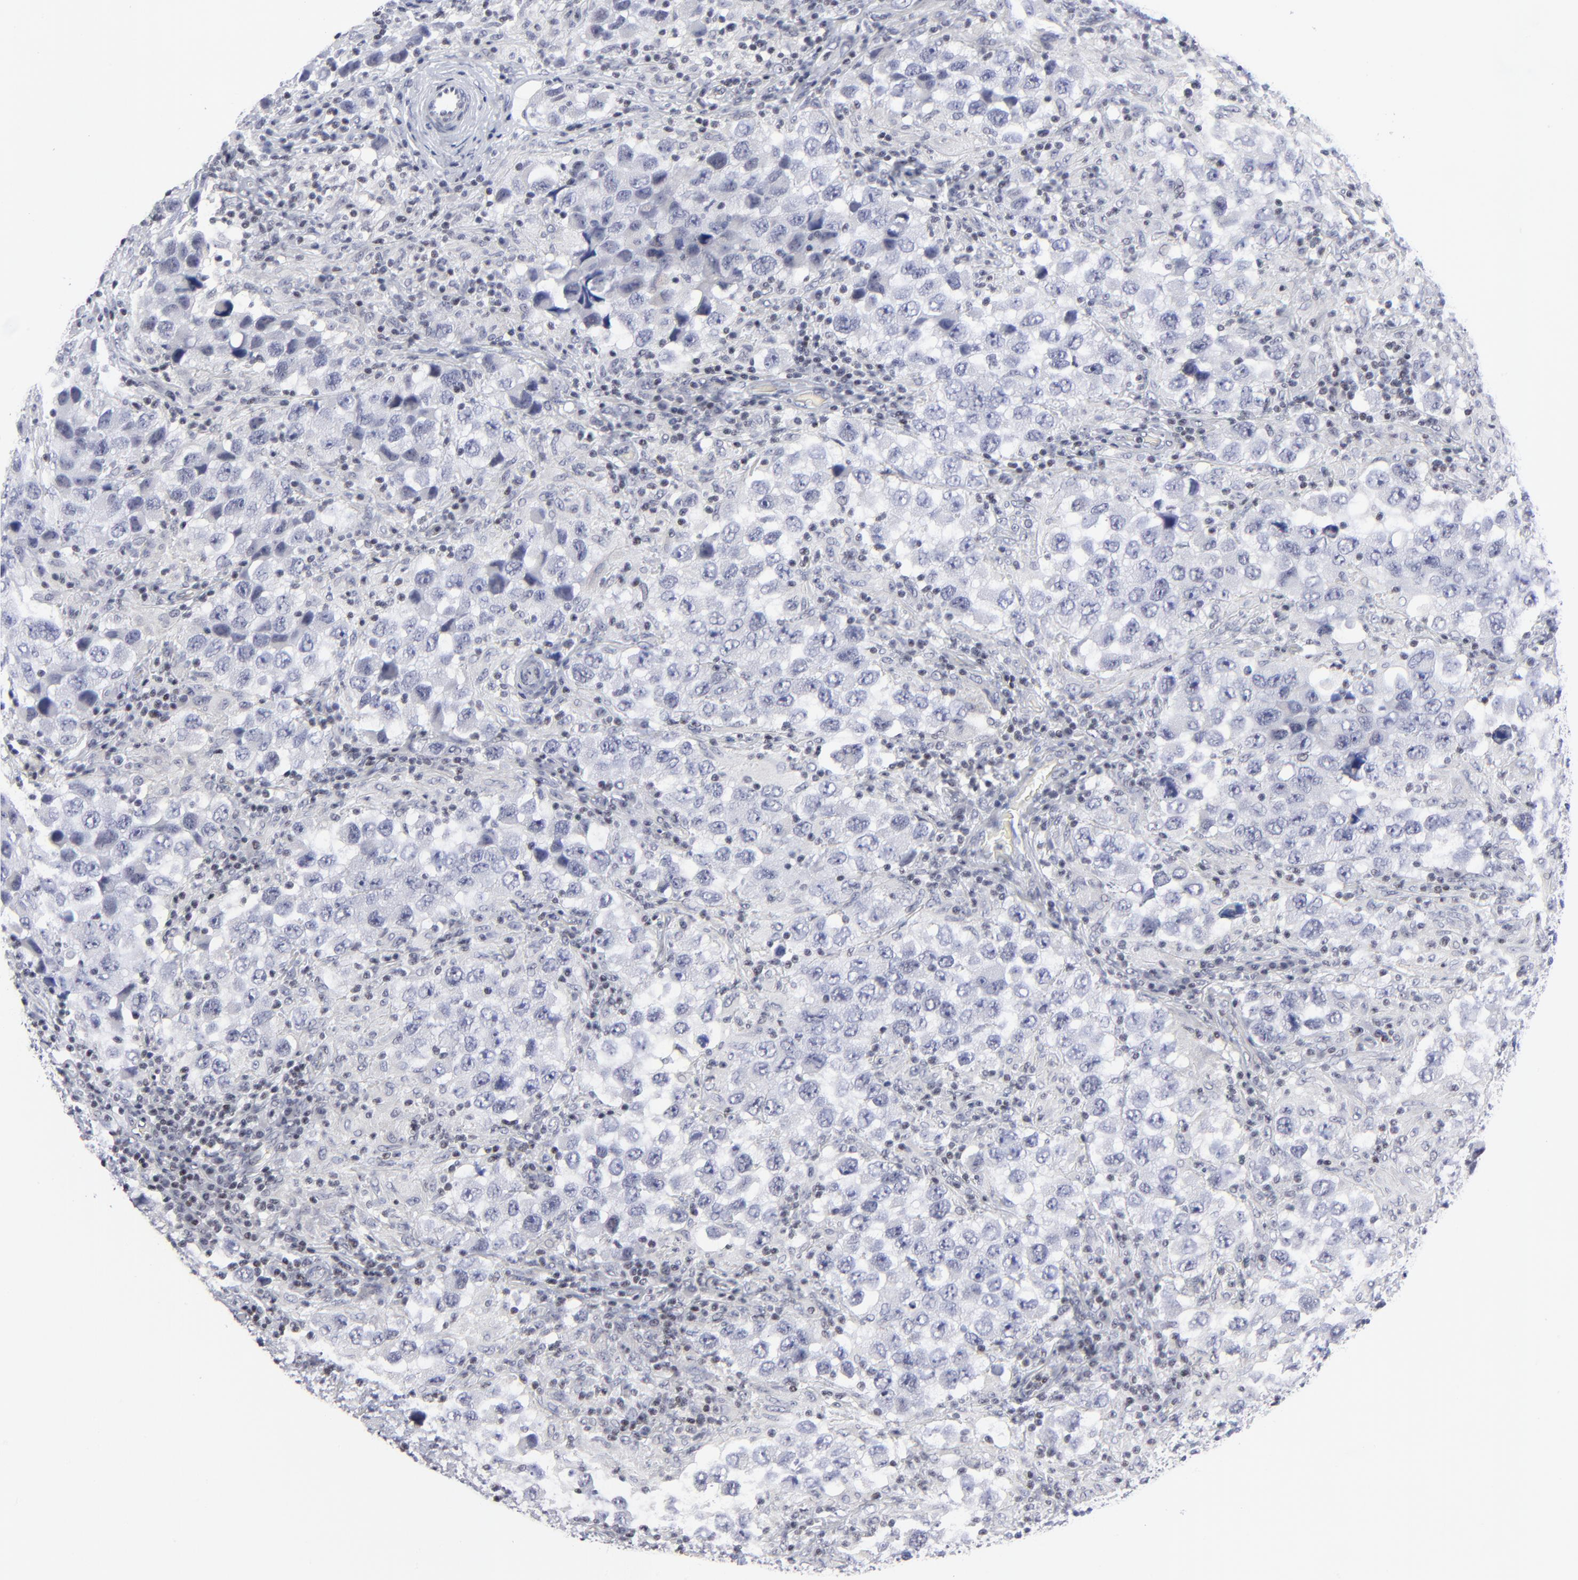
{"staining": {"intensity": "negative", "quantity": "none", "location": "none"}, "tissue": "testis cancer", "cell_type": "Tumor cells", "image_type": "cancer", "snomed": [{"axis": "morphology", "description": "Carcinoma, Embryonal, NOS"}, {"axis": "topography", "description": "Testis"}], "caption": "The photomicrograph shows no staining of tumor cells in testis embryonal carcinoma. (Brightfield microscopy of DAB (3,3'-diaminobenzidine) immunohistochemistry (IHC) at high magnification).", "gene": "SP2", "patient": {"sex": "male", "age": 21}}